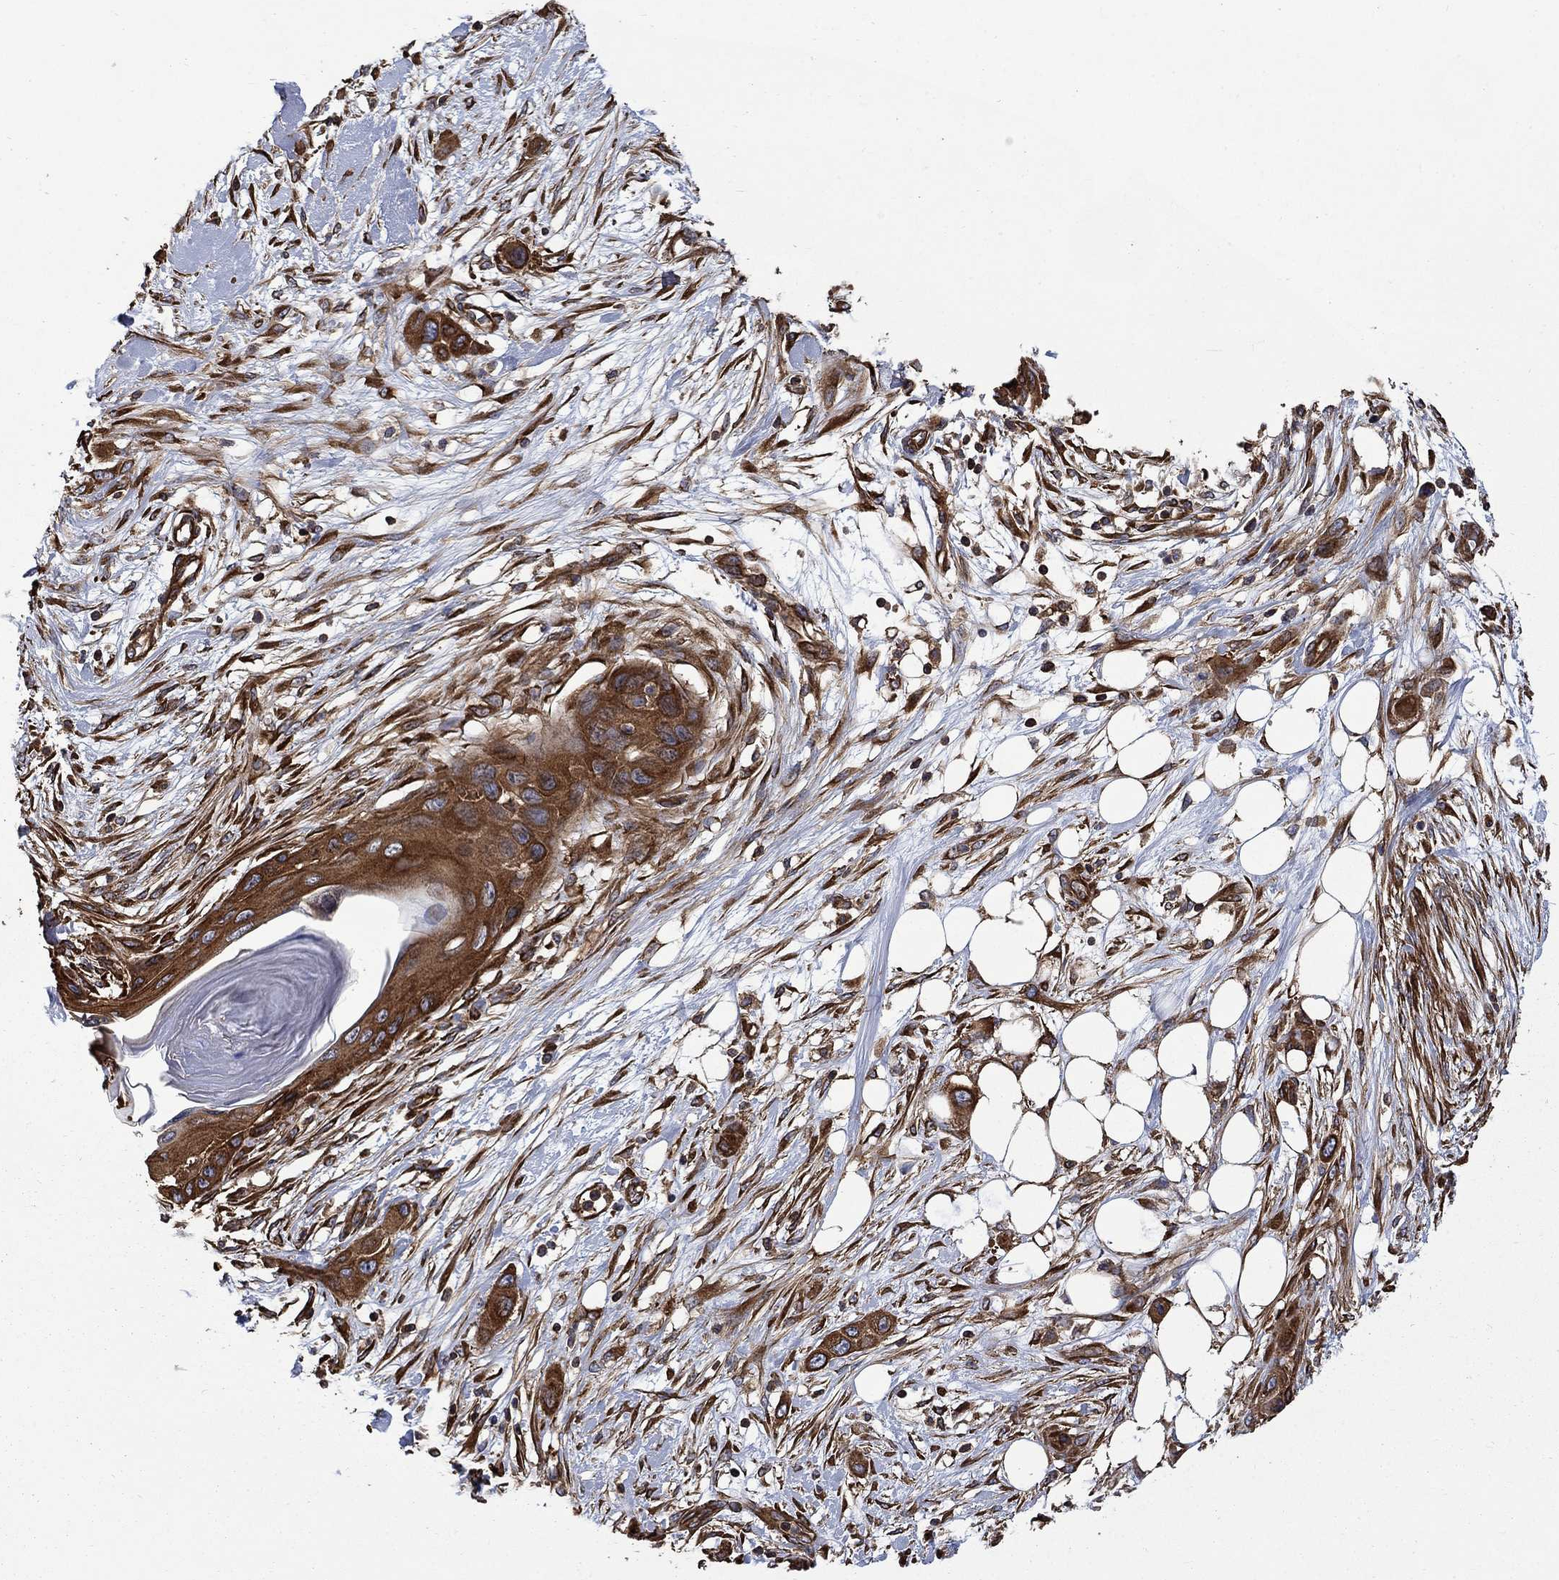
{"staining": {"intensity": "strong", "quantity": ">75%", "location": "cytoplasmic/membranous"}, "tissue": "skin cancer", "cell_type": "Tumor cells", "image_type": "cancer", "snomed": [{"axis": "morphology", "description": "Squamous cell carcinoma, NOS"}, {"axis": "topography", "description": "Skin"}], "caption": "A high amount of strong cytoplasmic/membranous positivity is appreciated in about >75% of tumor cells in squamous cell carcinoma (skin) tissue. (IHC, brightfield microscopy, high magnification).", "gene": "CUTC", "patient": {"sex": "male", "age": 79}}